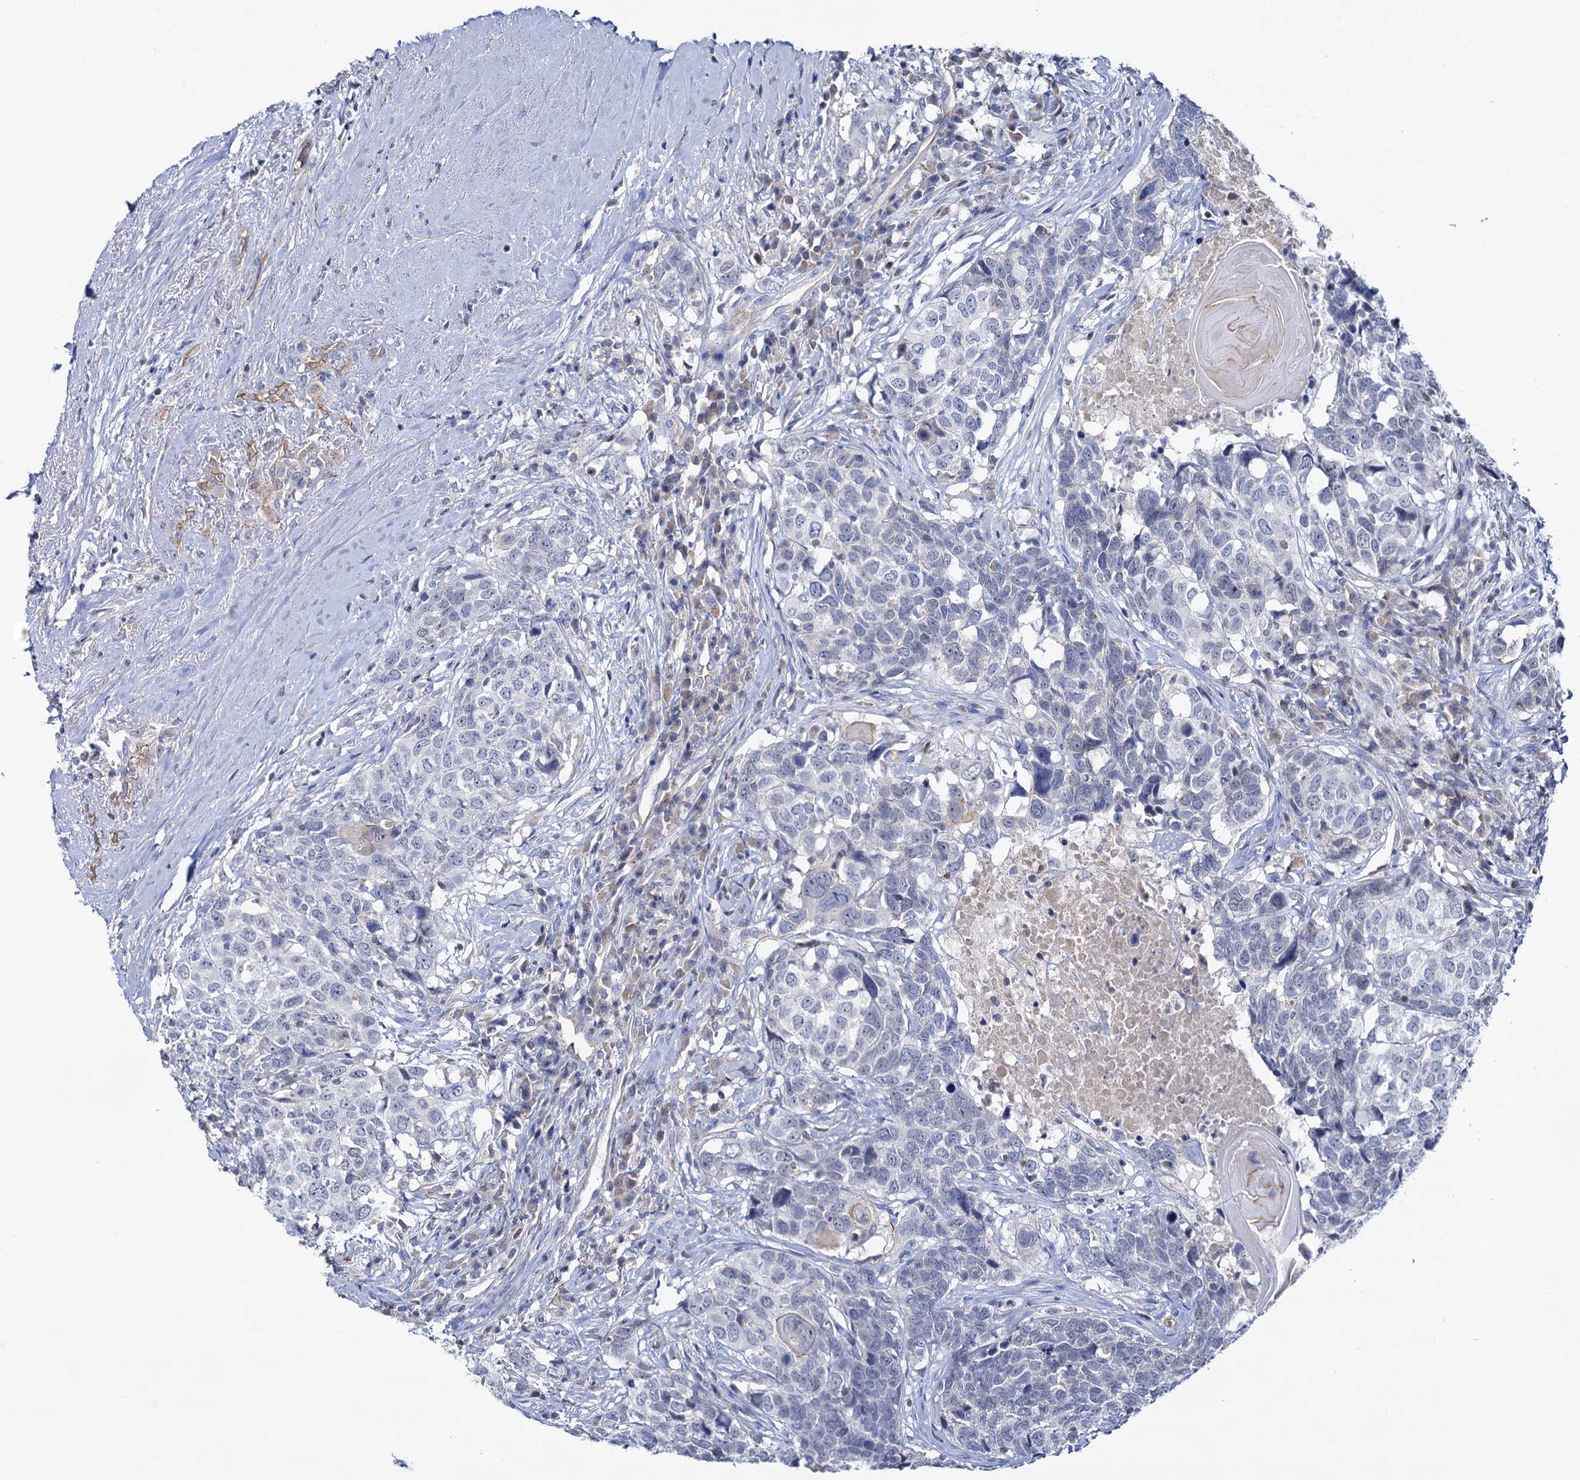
{"staining": {"intensity": "negative", "quantity": "none", "location": "none"}, "tissue": "head and neck cancer", "cell_type": "Tumor cells", "image_type": "cancer", "snomed": [{"axis": "morphology", "description": "Squamous cell carcinoma, NOS"}, {"axis": "topography", "description": "Head-Neck"}], "caption": "Head and neck squamous cell carcinoma was stained to show a protein in brown. There is no significant expression in tumor cells.", "gene": "ABLIM1", "patient": {"sex": "male", "age": 66}}